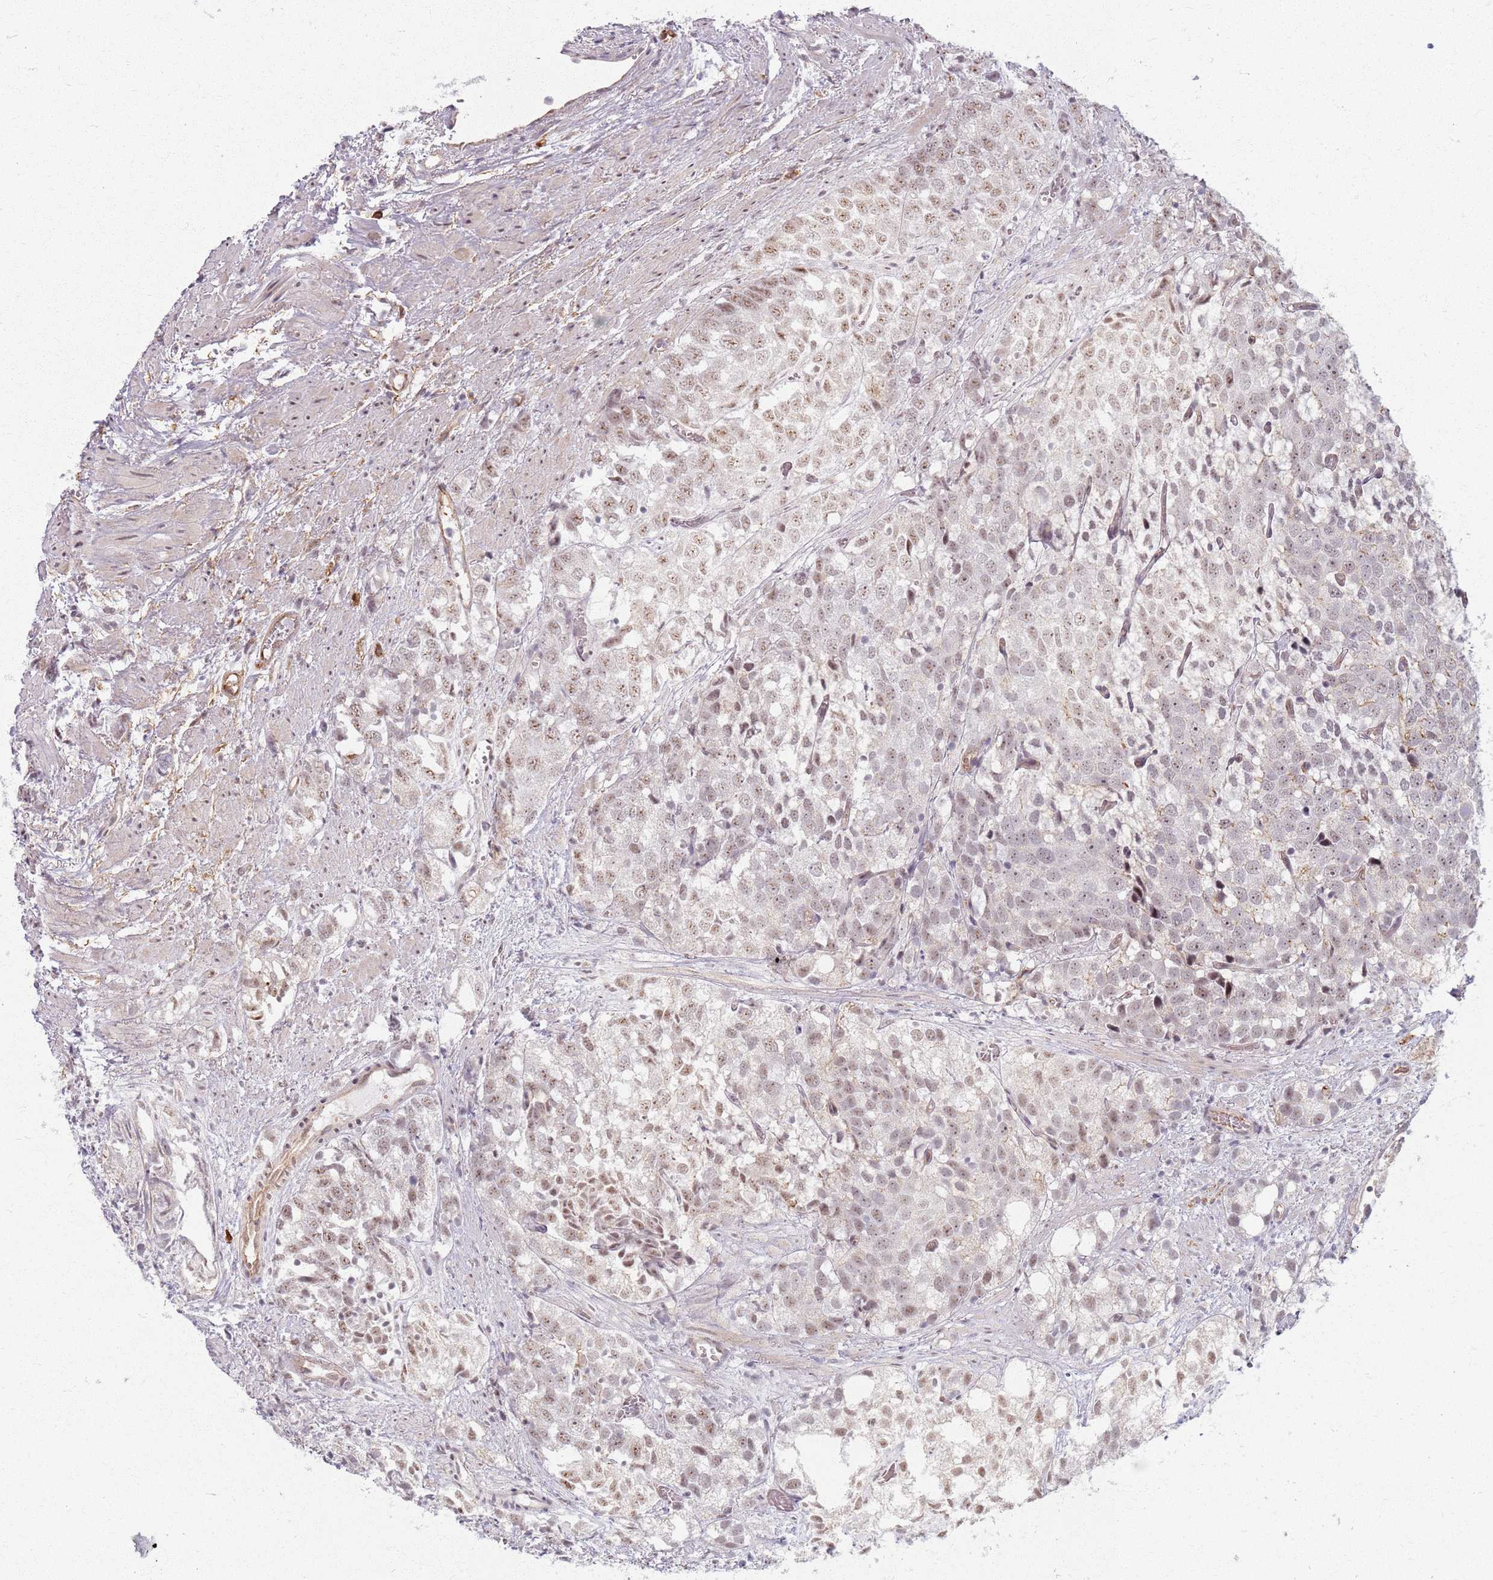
{"staining": {"intensity": "weak", "quantity": ">75%", "location": "nuclear"}, "tissue": "prostate cancer", "cell_type": "Tumor cells", "image_type": "cancer", "snomed": [{"axis": "morphology", "description": "Adenocarcinoma, High grade"}, {"axis": "topography", "description": "Prostate"}], "caption": "Immunohistochemical staining of prostate adenocarcinoma (high-grade) demonstrates weak nuclear protein staining in approximately >75% of tumor cells. (Stains: DAB in brown, nuclei in blue, Microscopy: brightfield microscopy at high magnification).", "gene": "KCNA5", "patient": {"sex": "male", "age": 82}}